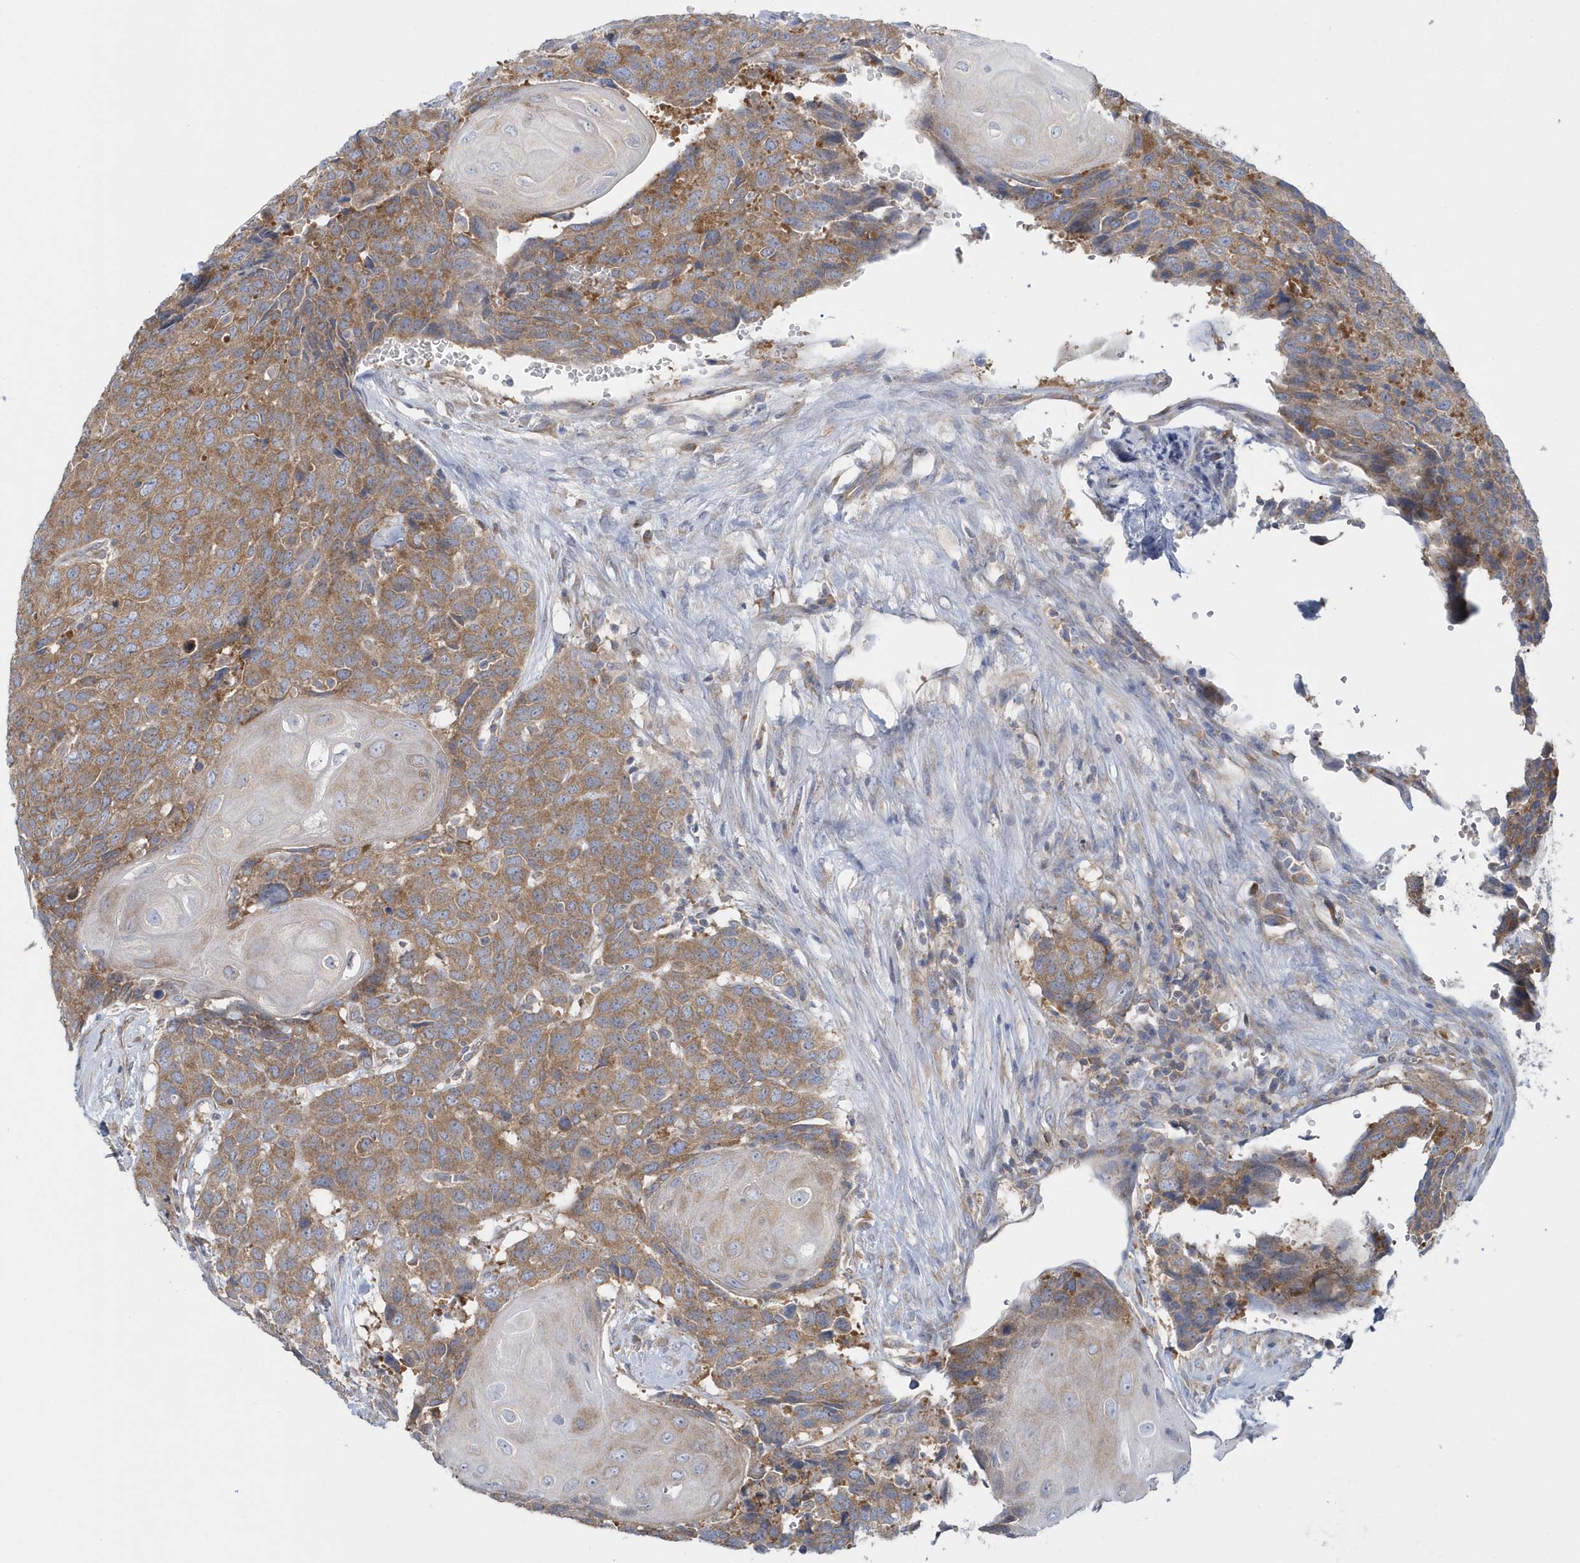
{"staining": {"intensity": "moderate", "quantity": ">75%", "location": "cytoplasmic/membranous"}, "tissue": "head and neck cancer", "cell_type": "Tumor cells", "image_type": "cancer", "snomed": [{"axis": "morphology", "description": "Squamous cell carcinoma, NOS"}, {"axis": "topography", "description": "Head-Neck"}], "caption": "Head and neck cancer (squamous cell carcinoma) was stained to show a protein in brown. There is medium levels of moderate cytoplasmic/membranous expression in about >75% of tumor cells. The staining was performed using DAB (3,3'-diaminobenzidine) to visualize the protein expression in brown, while the nuclei were stained in blue with hematoxylin (Magnification: 20x).", "gene": "EIF3C", "patient": {"sex": "male", "age": 66}}